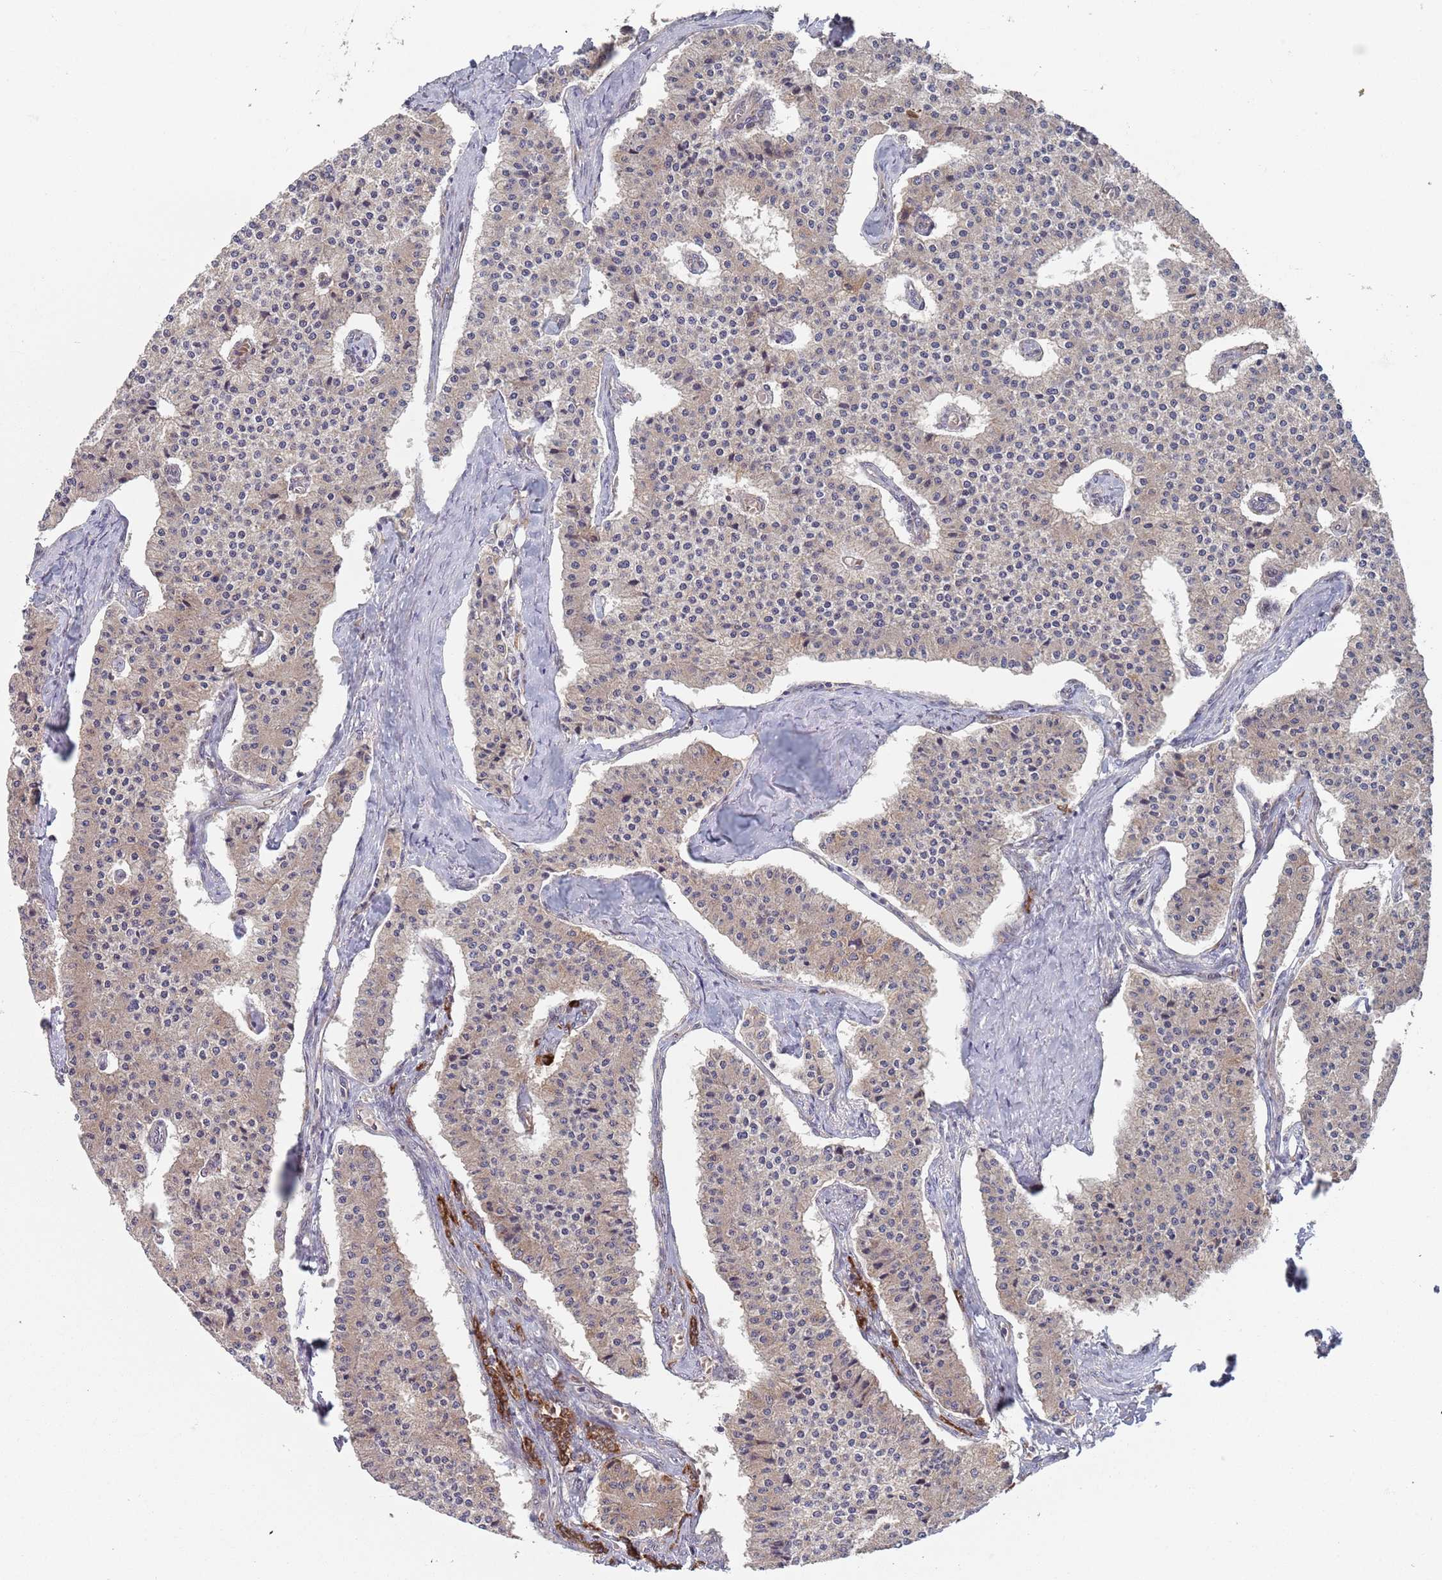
{"staining": {"intensity": "weak", "quantity": ">75%", "location": "cytoplasmic/membranous"}, "tissue": "carcinoid", "cell_type": "Tumor cells", "image_type": "cancer", "snomed": [{"axis": "morphology", "description": "Carcinoid, malignant, NOS"}, {"axis": "topography", "description": "Colon"}], "caption": "The histopathology image reveals a brown stain indicating the presence of a protein in the cytoplasmic/membranous of tumor cells in carcinoid.", "gene": "ZNF140", "patient": {"sex": "female", "age": 52}}